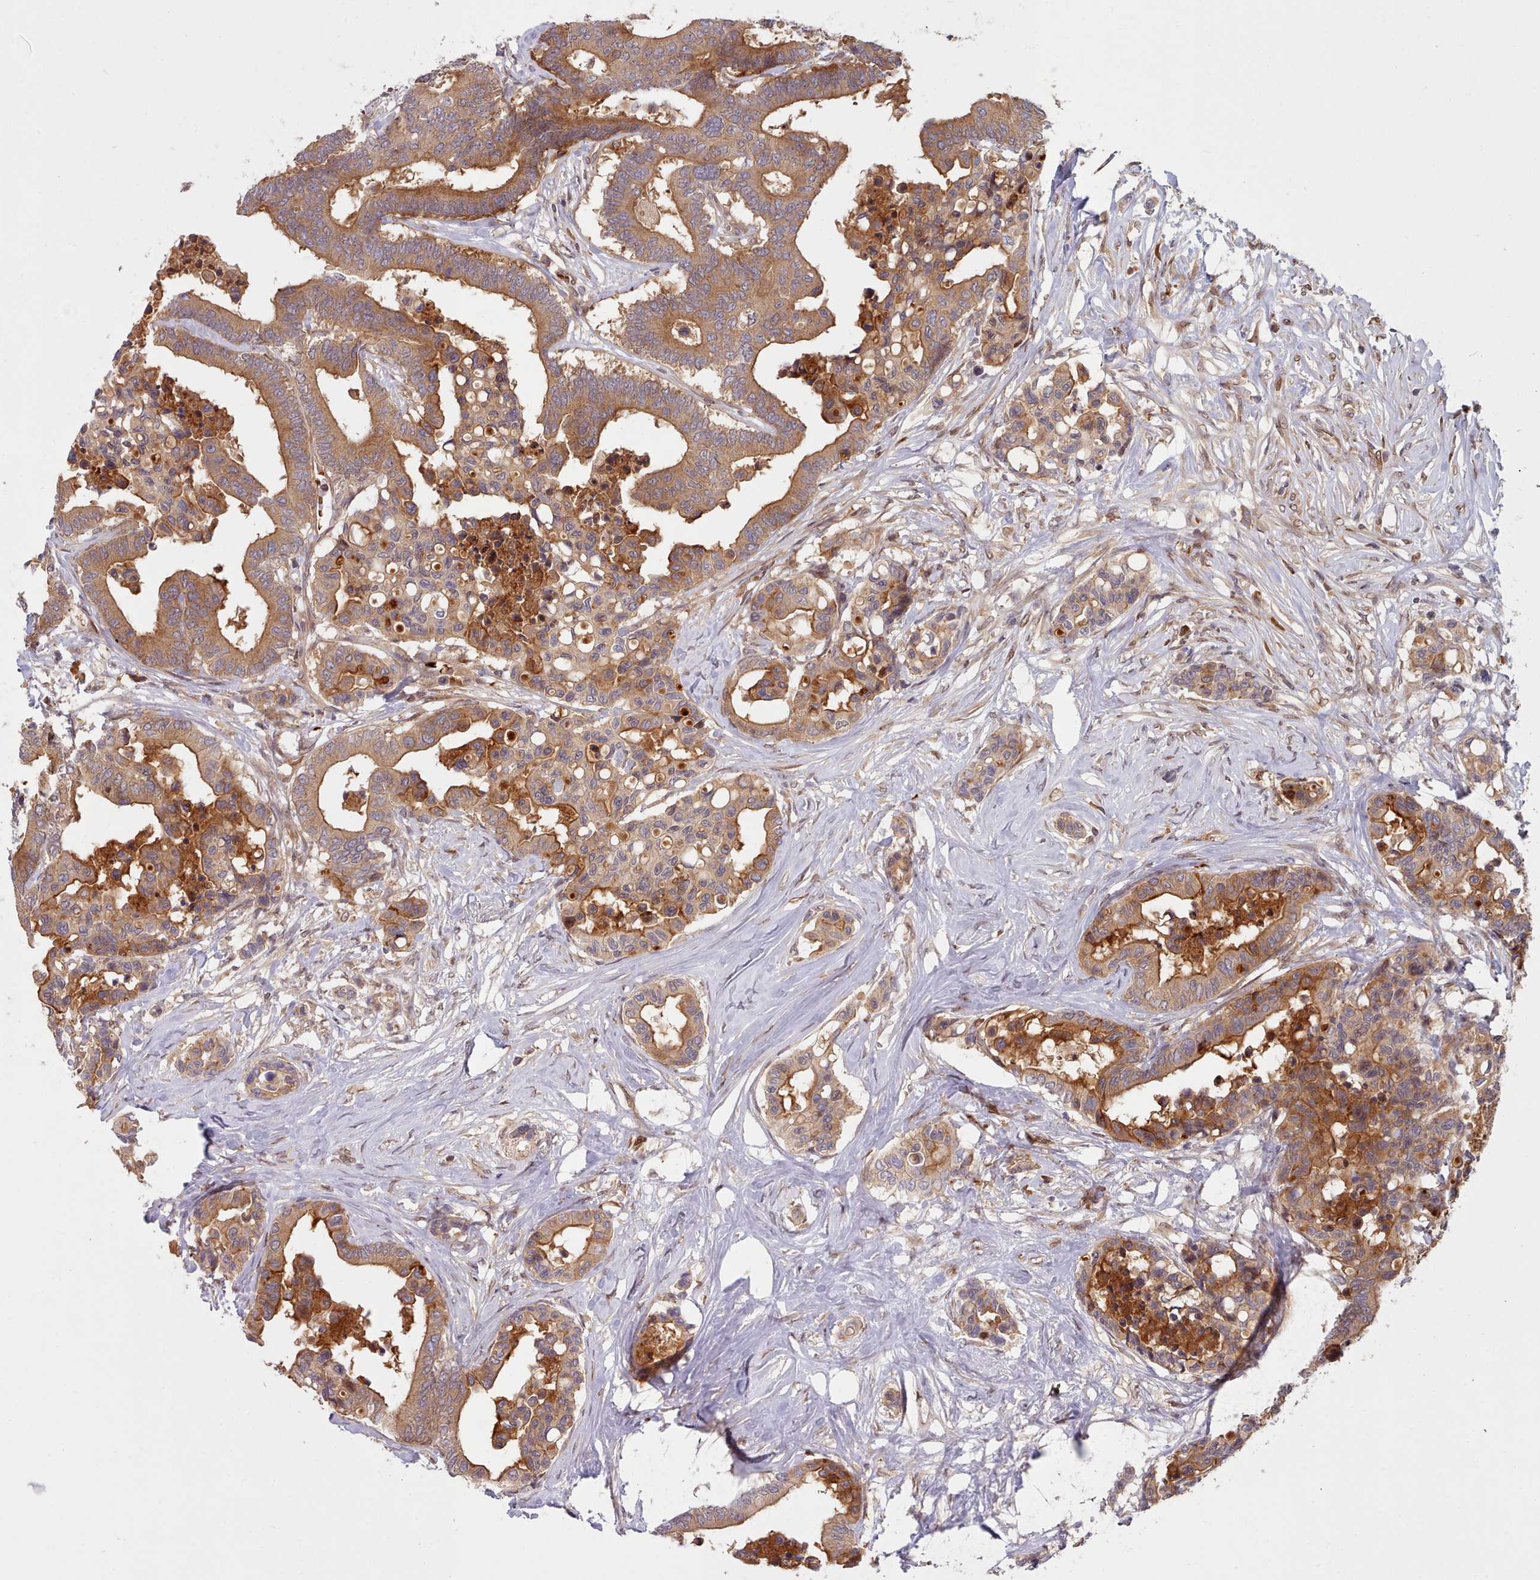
{"staining": {"intensity": "moderate", "quantity": ">75%", "location": "cytoplasmic/membranous"}, "tissue": "colorectal cancer", "cell_type": "Tumor cells", "image_type": "cancer", "snomed": [{"axis": "morphology", "description": "Normal tissue, NOS"}, {"axis": "morphology", "description": "Adenocarcinoma, NOS"}, {"axis": "topography", "description": "Colon"}], "caption": "This image shows IHC staining of human colorectal cancer (adenocarcinoma), with medium moderate cytoplasmic/membranous expression in about >75% of tumor cells.", "gene": "UBE2G1", "patient": {"sex": "male", "age": 82}}